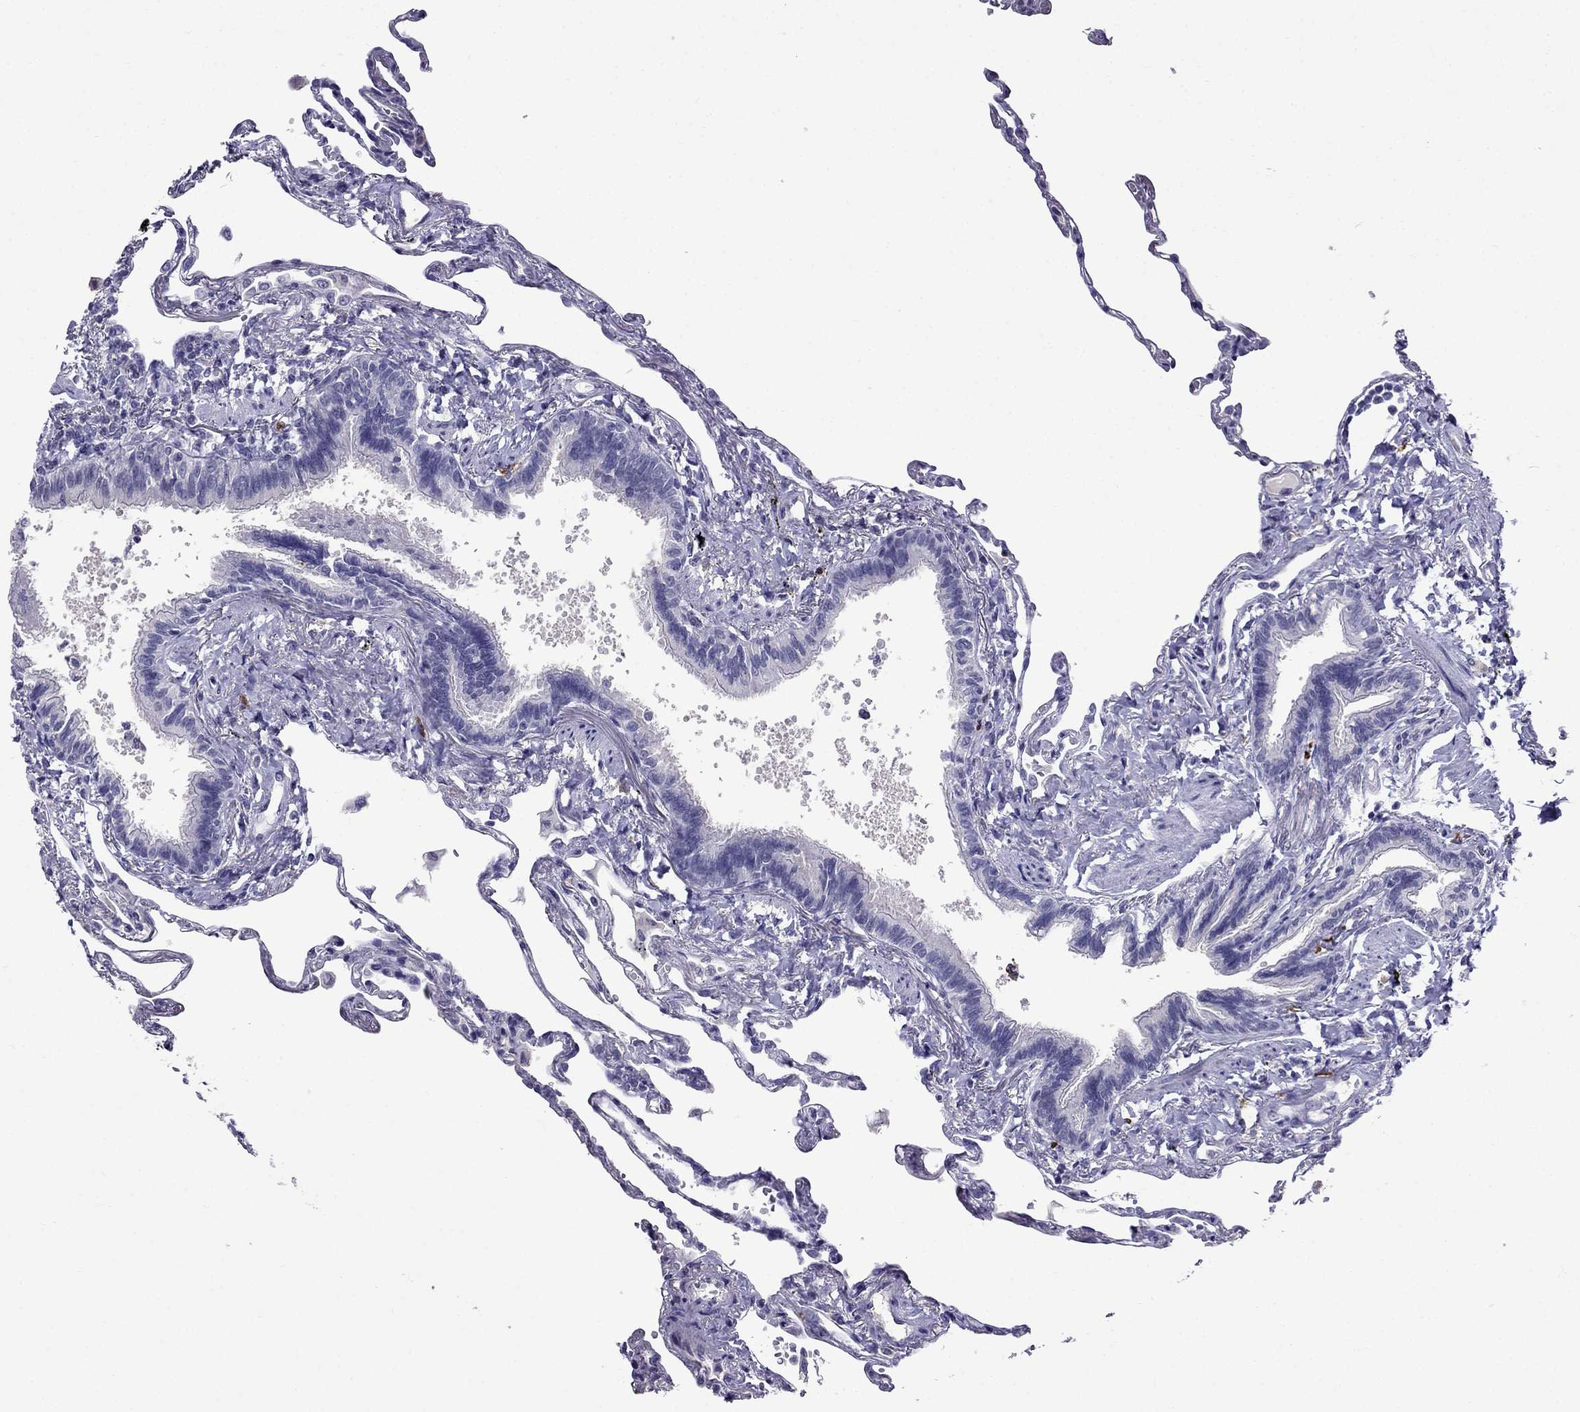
{"staining": {"intensity": "negative", "quantity": "none", "location": "none"}, "tissue": "lung", "cell_type": "Alveolar cells", "image_type": "normal", "snomed": [{"axis": "morphology", "description": "Normal tissue, NOS"}, {"axis": "topography", "description": "Lung"}], "caption": "DAB immunohistochemical staining of benign human lung displays no significant expression in alveolar cells. Brightfield microscopy of immunohistochemistry (IHC) stained with DAB (brown) and hematoxylin (blue), captured at high magnification.", "gene": "OLFM4", "patient": {"sex": "male", "age": 78}}